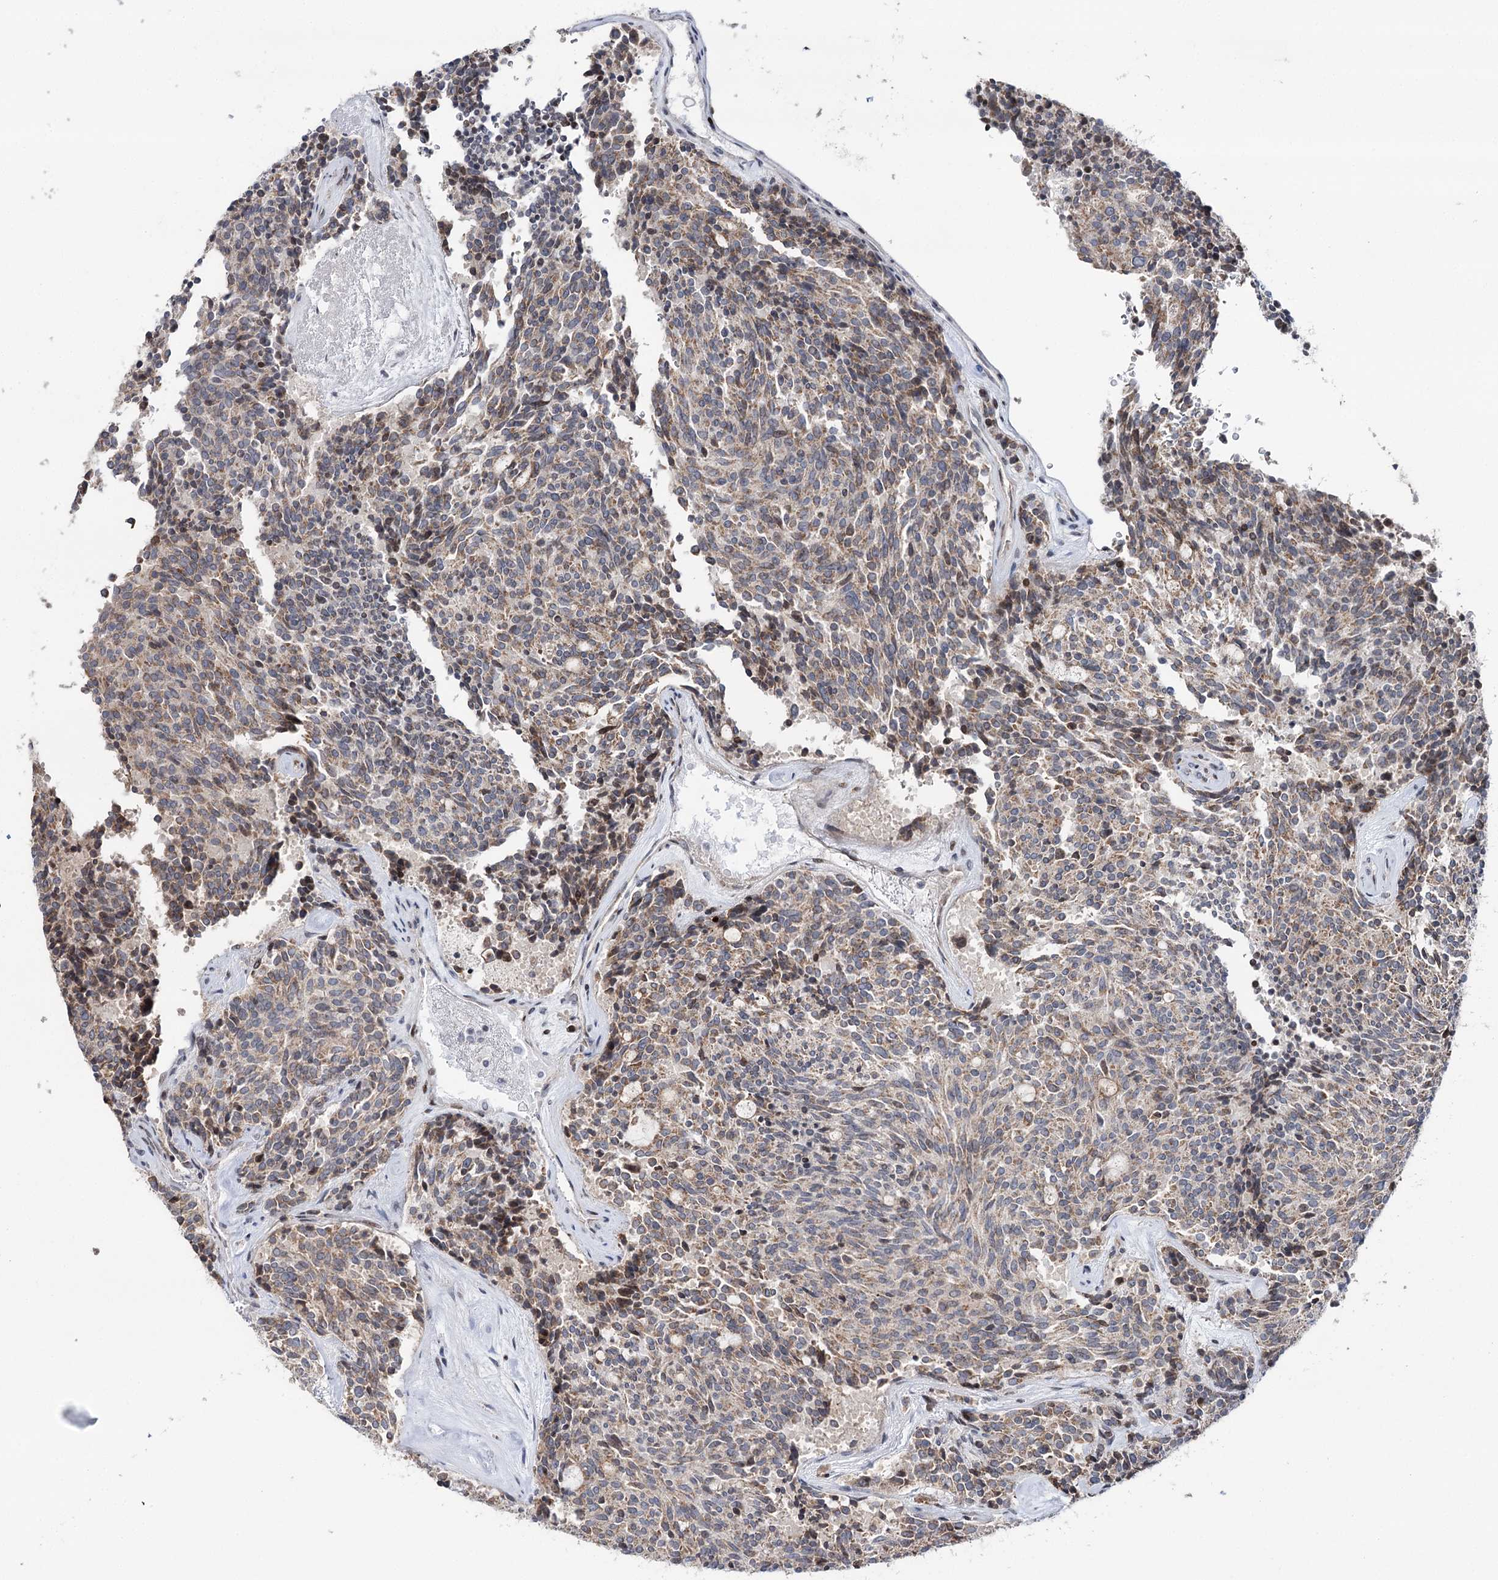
{"staining": {"intensity": "weak", "quantity": ">75%", "location": "cytoplasmic/membranous"}, "tissue": "carcinoid", "cell_type": "Tumor cells", "image_type": "cancer", "snomed": [{"axis": "morphology", "description": "Carcinoid, malignant, NOS"}, {"axis": "topography", "description": "Pancreas"}], "caption": "Malignant carcinoid stained for a protein (brown) reveals weak cytoplasmic/membranous positive positivity in about >75% of tumor cells.", "gene": "PTGR1", "patient": {"sex": "female", "age": 54}}